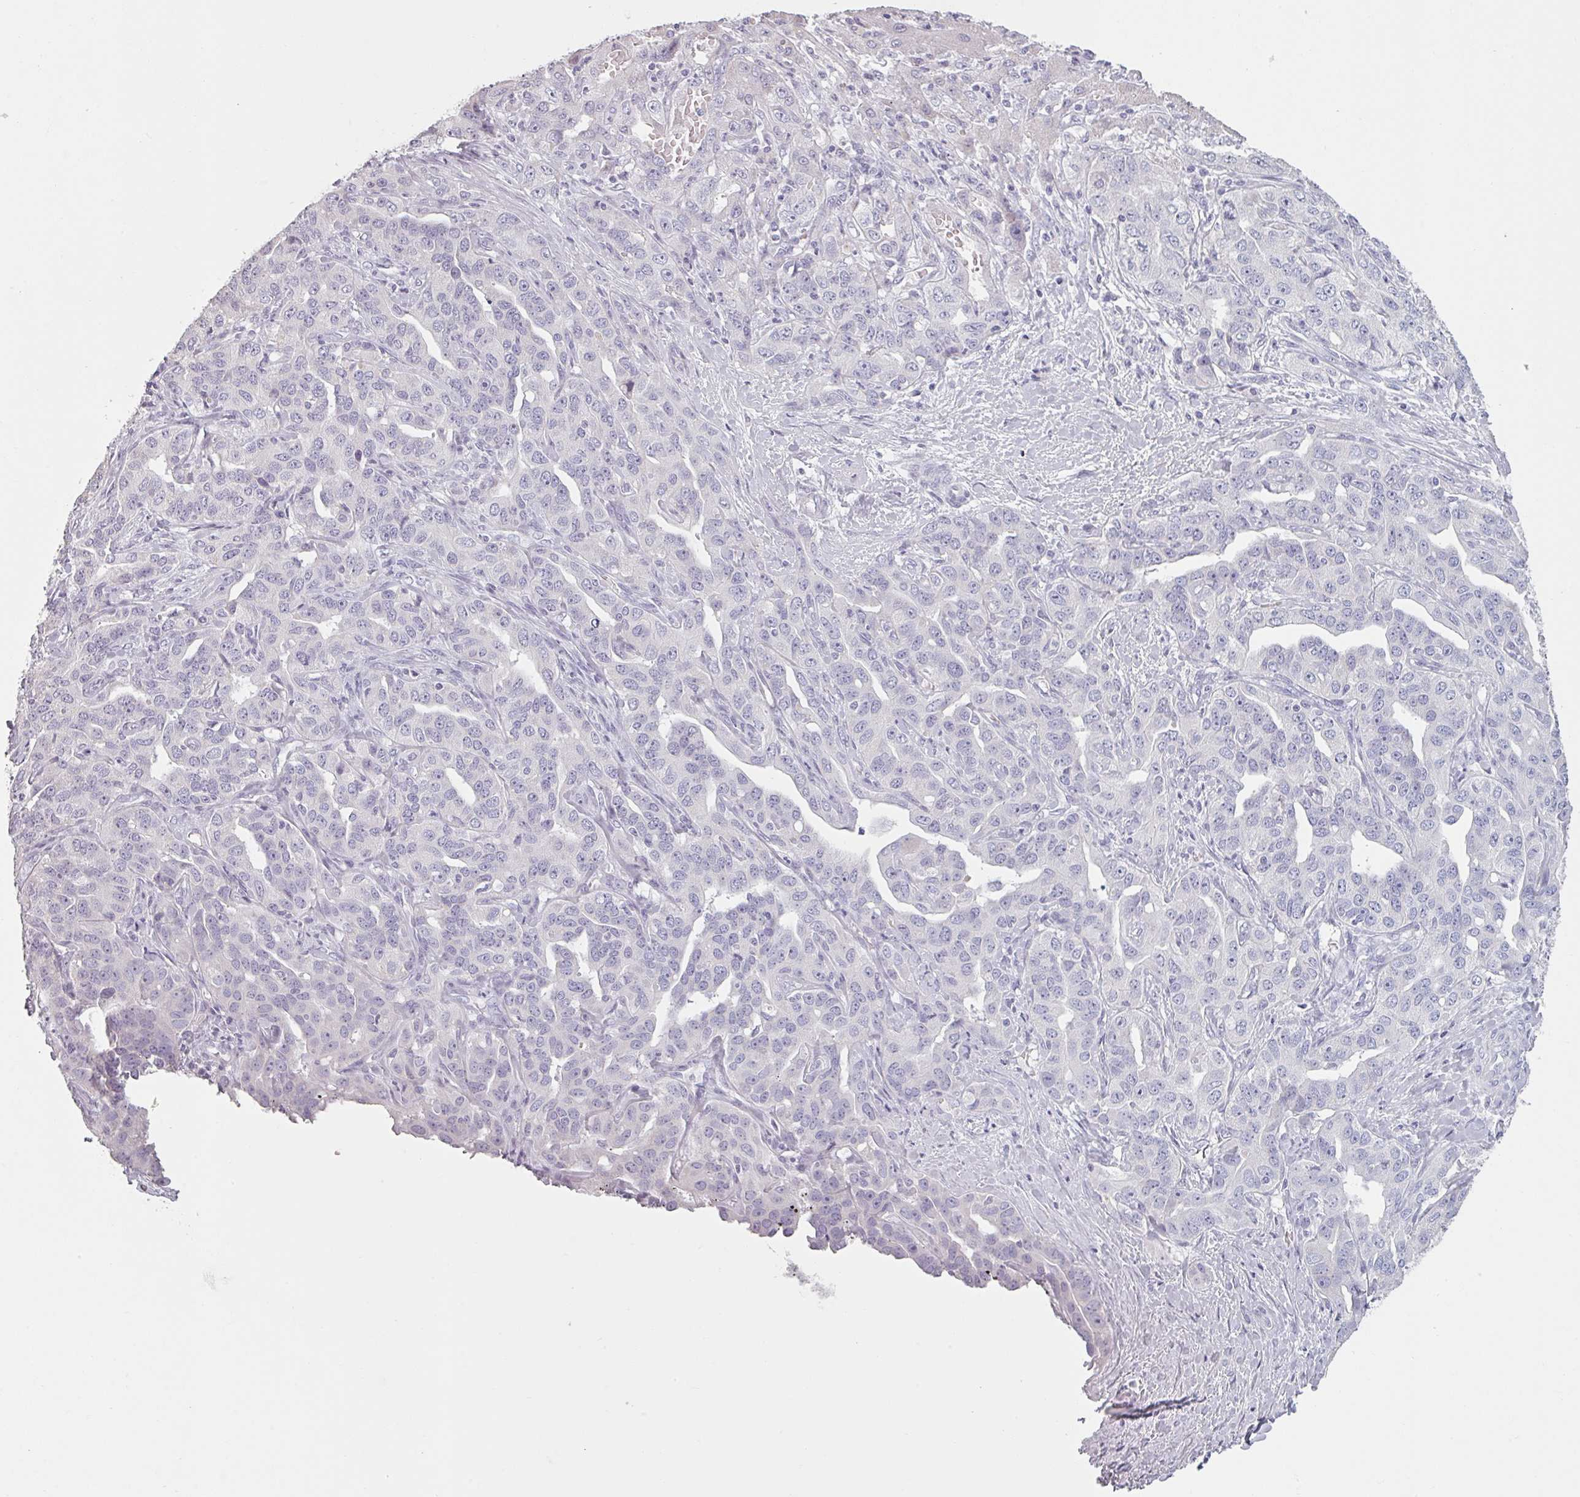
{"staining": {"intensity": "negative", "quantity": "none", "location": "none"}, "tissue": "liver cancer", "cell_type": "Tumor cells", "image_type": "cancer", "snomed": [{"axis": "morphology", "description": "Cholangiocarcinoma"}, {"axis": "topography", "description": "Liver"}], "caption": "A high-resolution histopathology image shows IHC staining of liver cancer (cholangiocarcinoma), which shows no significant positivity in tumor cells.", "gene": "SFTPA1", "patient": {"sex": "male", "age": 59}}